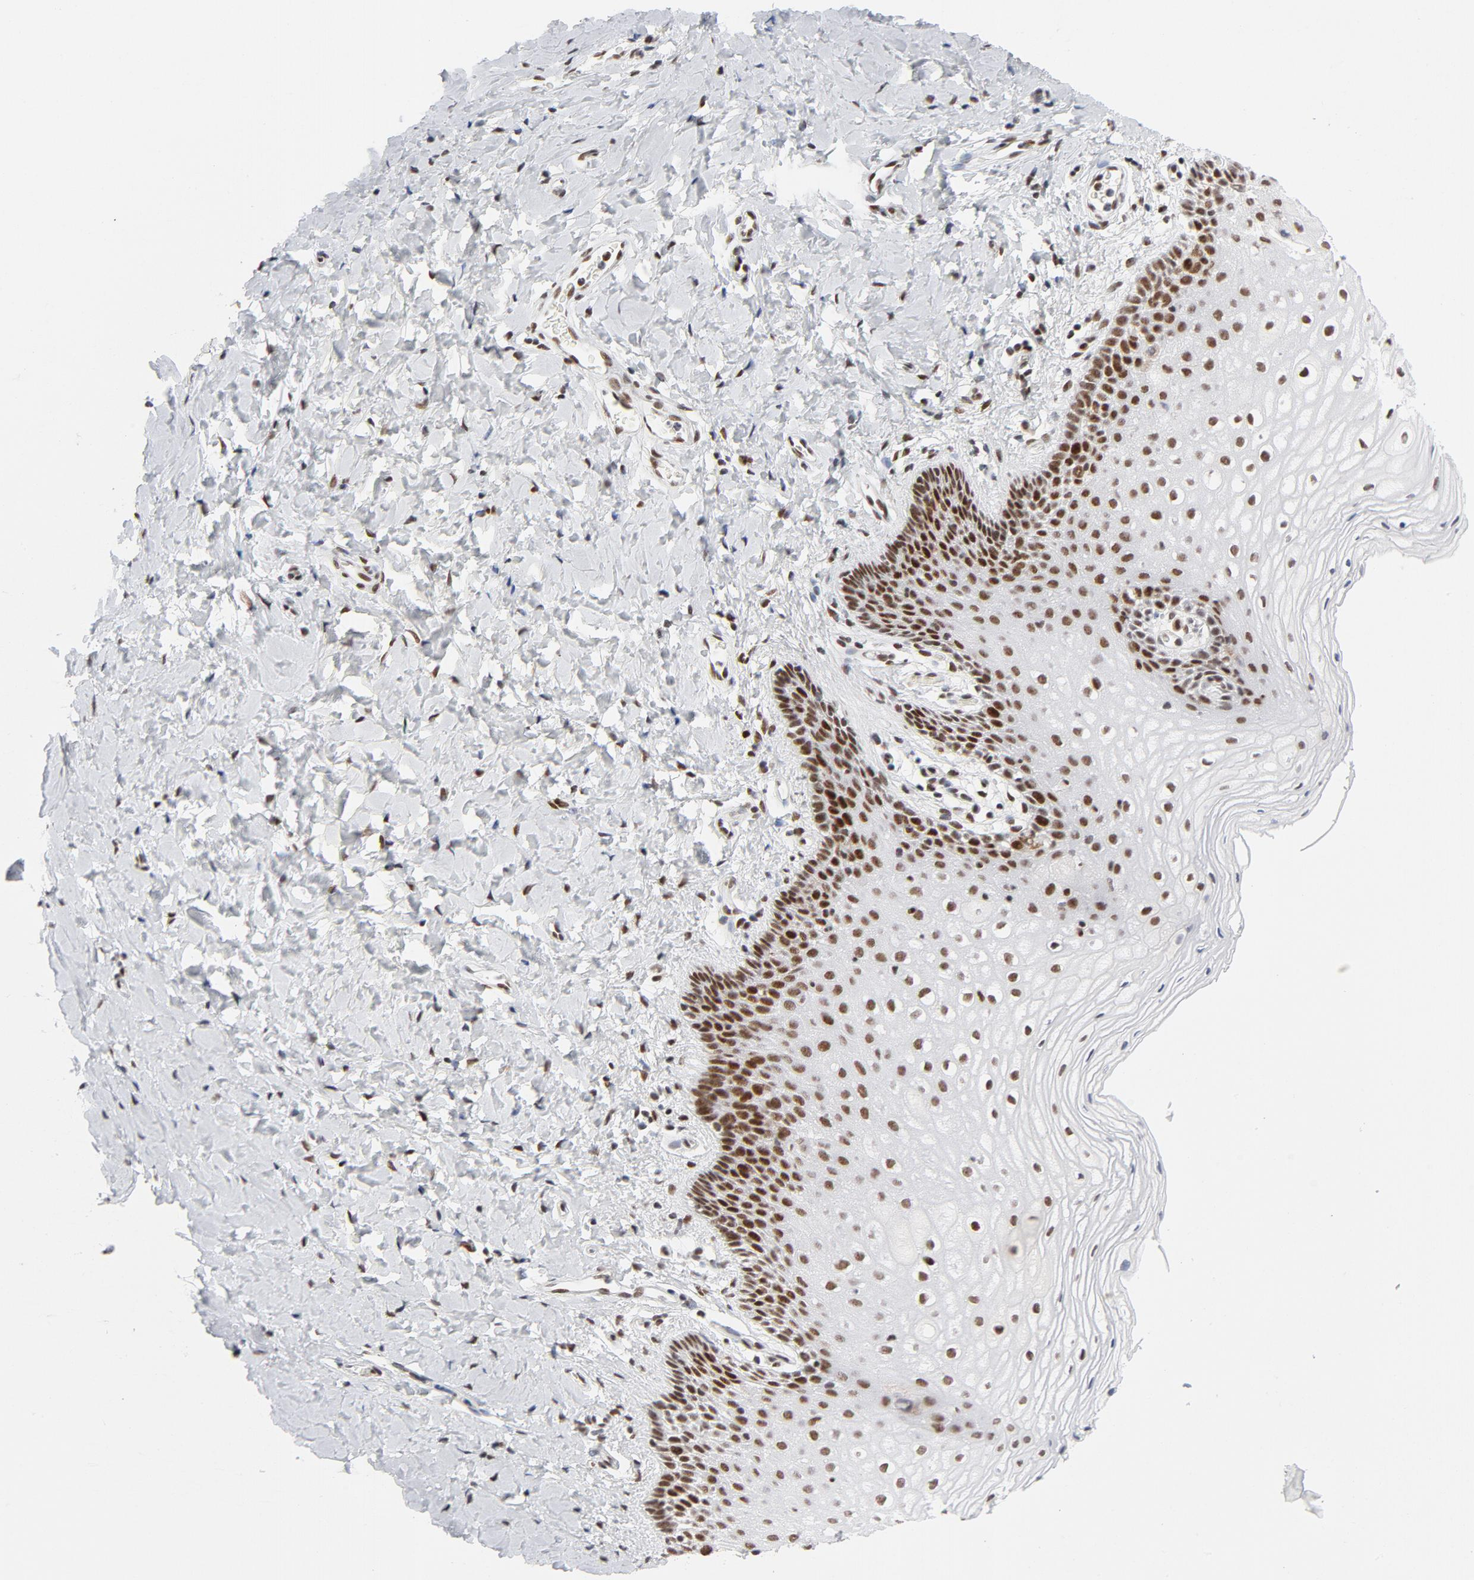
{"staining": {"intensity": "moderate", "quantity": ">75%", "location": "nuclear"}, "tissue": "vagina", "cell_type": "Squamous epithelial cells", "image_type": "normal", "snomed": [{"axis": "morphology", "description": "Normal tissue, NOS"}, {"axis": "topography", "description": "Vagina"}], "caption": "Immunohistochemistry staining of normal vagina, which demonstrates medium levels of moderate nuclear staining in about >75% of squamous epithelial cells indicating moderate nuclear protein expression. The staining was performed using DAB (3,3'-diaminobenzidine) (brown) for protein detection and nuclei were counterstained in hematoxylin (blue).", "gene": "RFC4", "patient": {"sex": "female", "age": 55}}